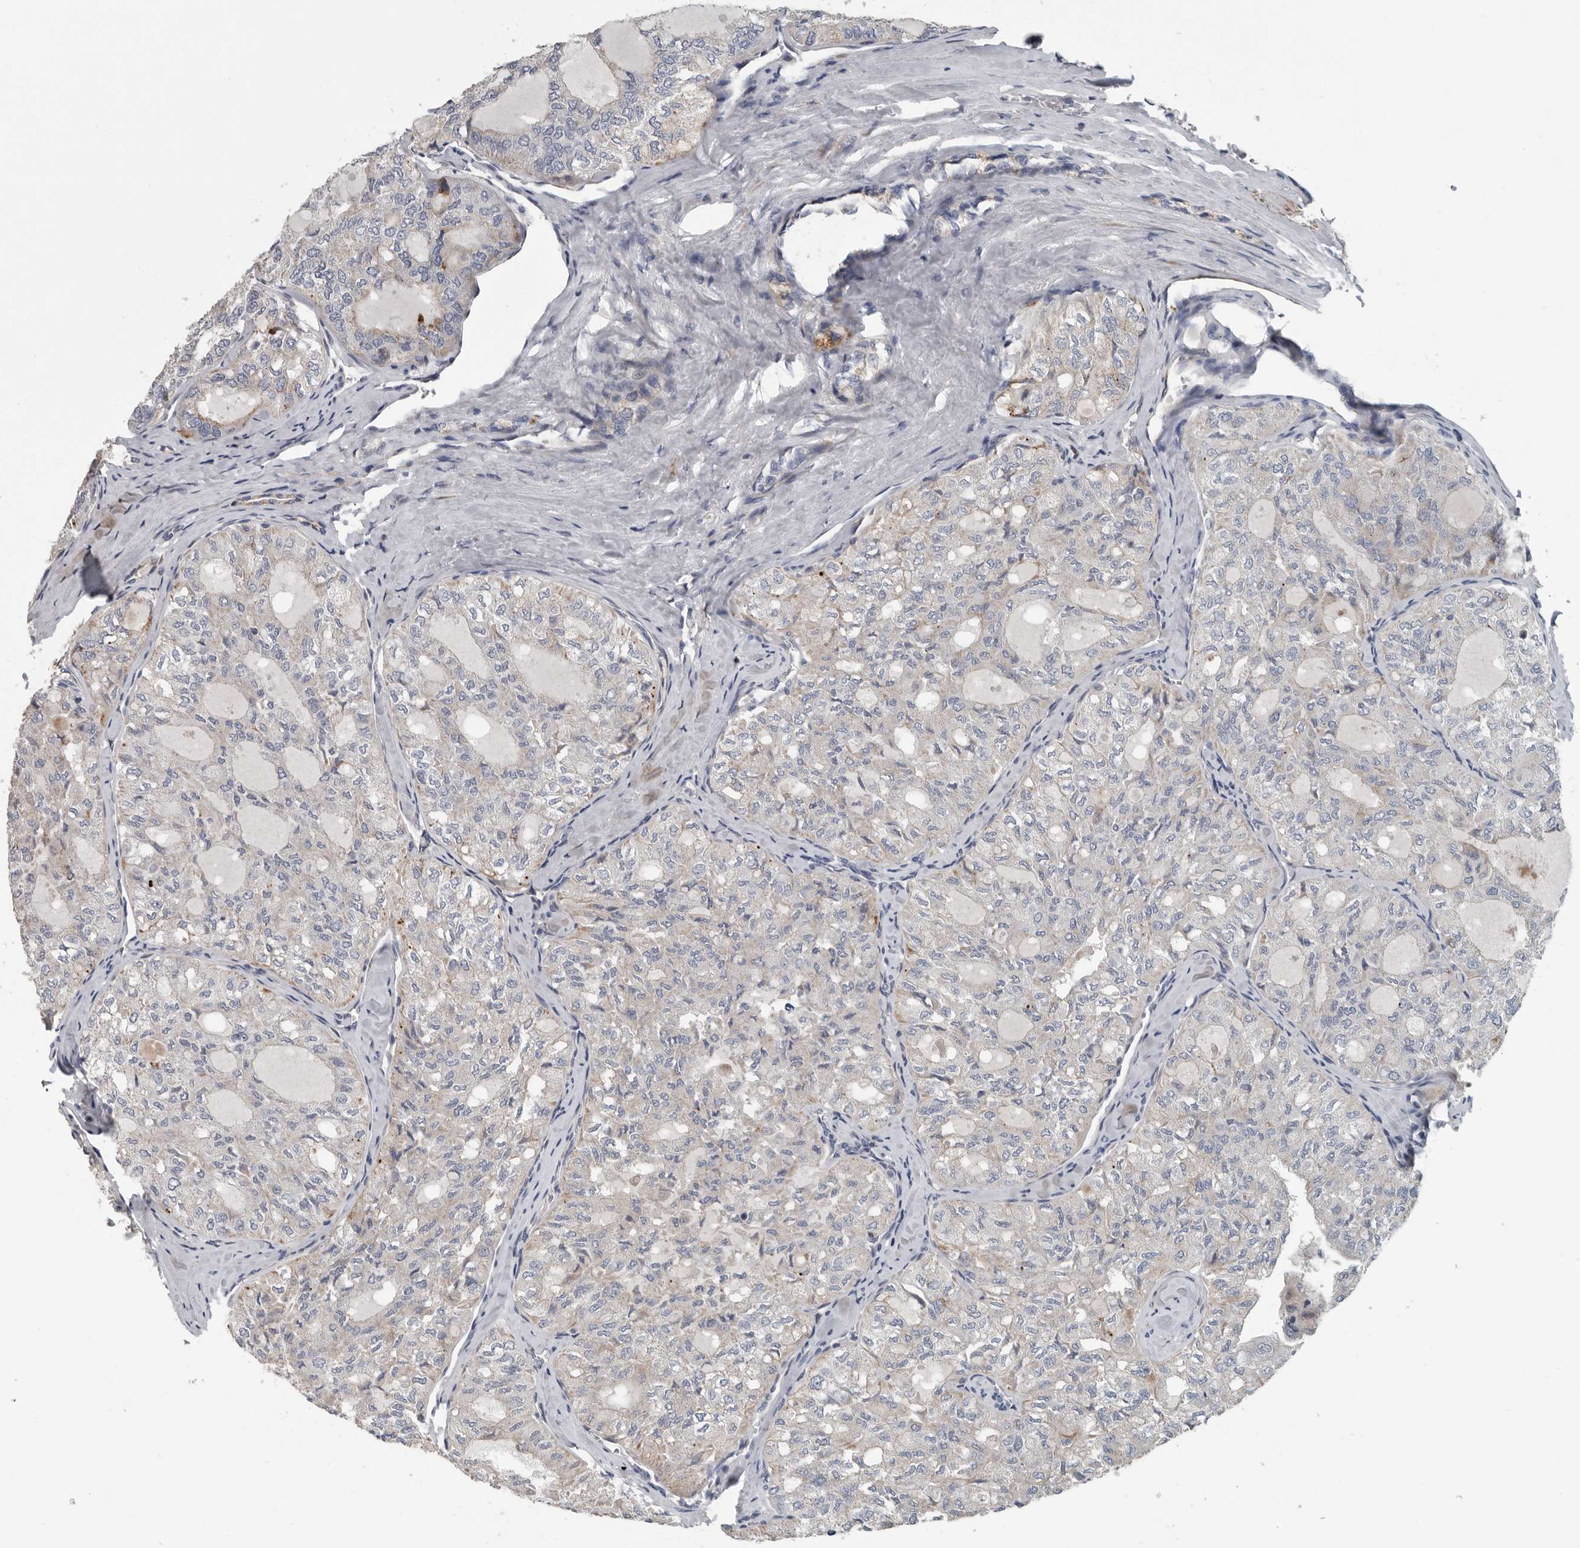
{"staining": {"intensity": "negative", "quantity": "none", "location": "none"}, "tissue": "thyroid cancer", "cell_type": "Tumor cells", "image_type": "cancer", "snomed": [{"axis": "morphology", "description": "Follicular adenoma carcinoma, NOS"}, {"axis": "topography", "description": "Thyroid gland"}], "caption": "DAB (3,3'-diaminobenzidine) immunohistochemical staining of follicular adenoma carcinoma (thyroid) reveals no significant expression in tumor cells.", "gene": "DPY19L4", "patient": {"sex": "male", "age": 75}}